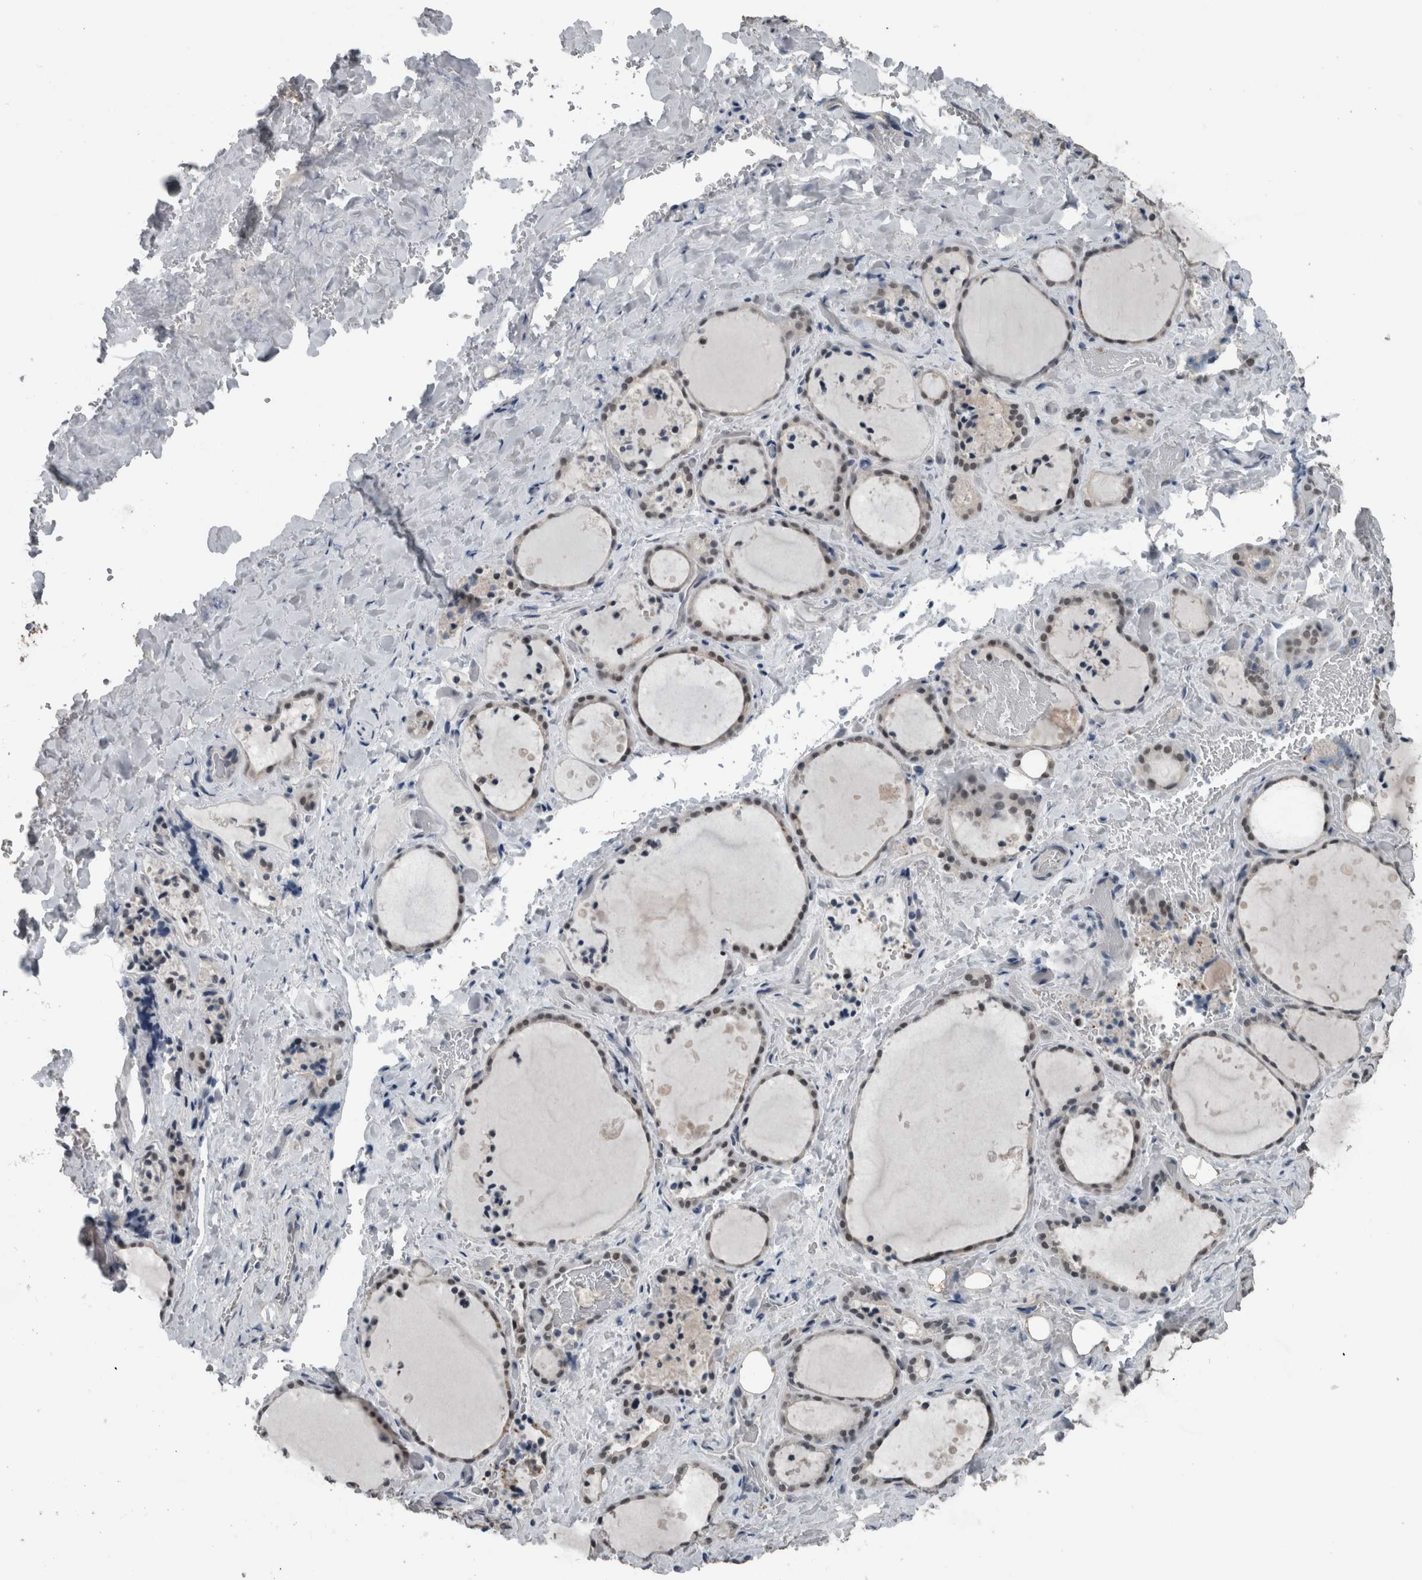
{"staining": {"intensity": "moderate", "quantity": "25%-75%", "location": "nuclear"}, "tissue": "thyroid gland", "cell_type": "Glandular cells", "image_type": "normal", "snomed": [{"axis": "morphology", "description": "Normal tissue, NOS"}, {"axis": "topography", "description": "Thyroid gland"}], "caption": "A brown stain shows moderate nuclear staining of a protein in glandular cells of benign thyroid gland.", "gene": "ZBTB21", "patient": {"sex": "female", "age": 44}}